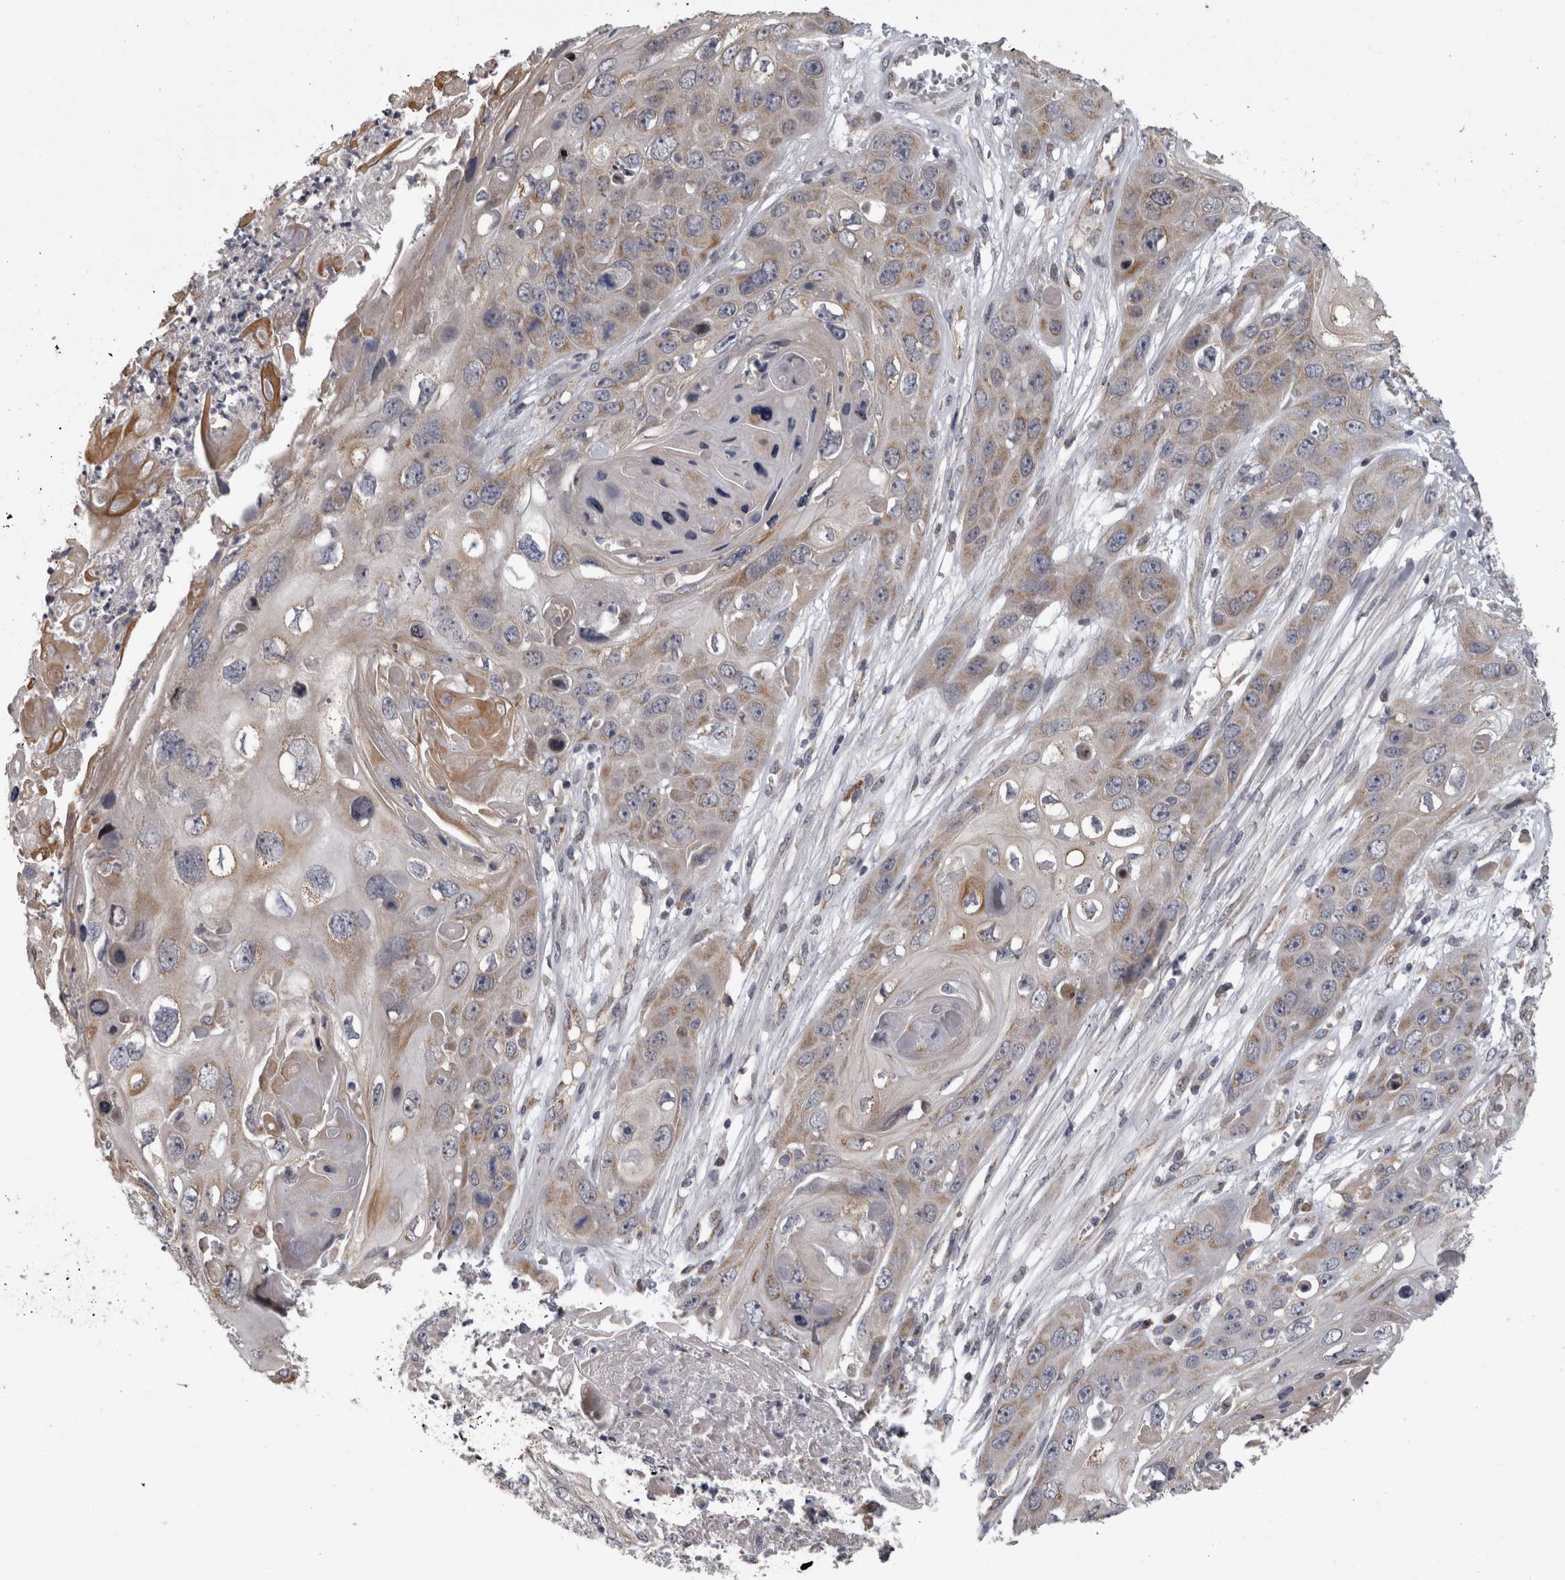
{"staining": {"intensity": "moderate", "quantity": "25%-75%", "location": "cytoplasmic/membranous"}, "tissue": "skin cancer", "cell_type": "Tumor cells", "image_type": "cancer", "snomed": [{"axis": "morphology", "description": "Squamous cell carcinoma, NOS"}, {"axis": "topography", "description": "Skin"}], "caption": "Immunohistochemistry (IHC) image of human skin cancer stained for a protein (brown), which shows medium levels of moderate cytoplasmic/membranous expression in approximately 25%-75% of tumor cells.", "gene": "DBT", "patient": {"sex": "male", "age": 55}}